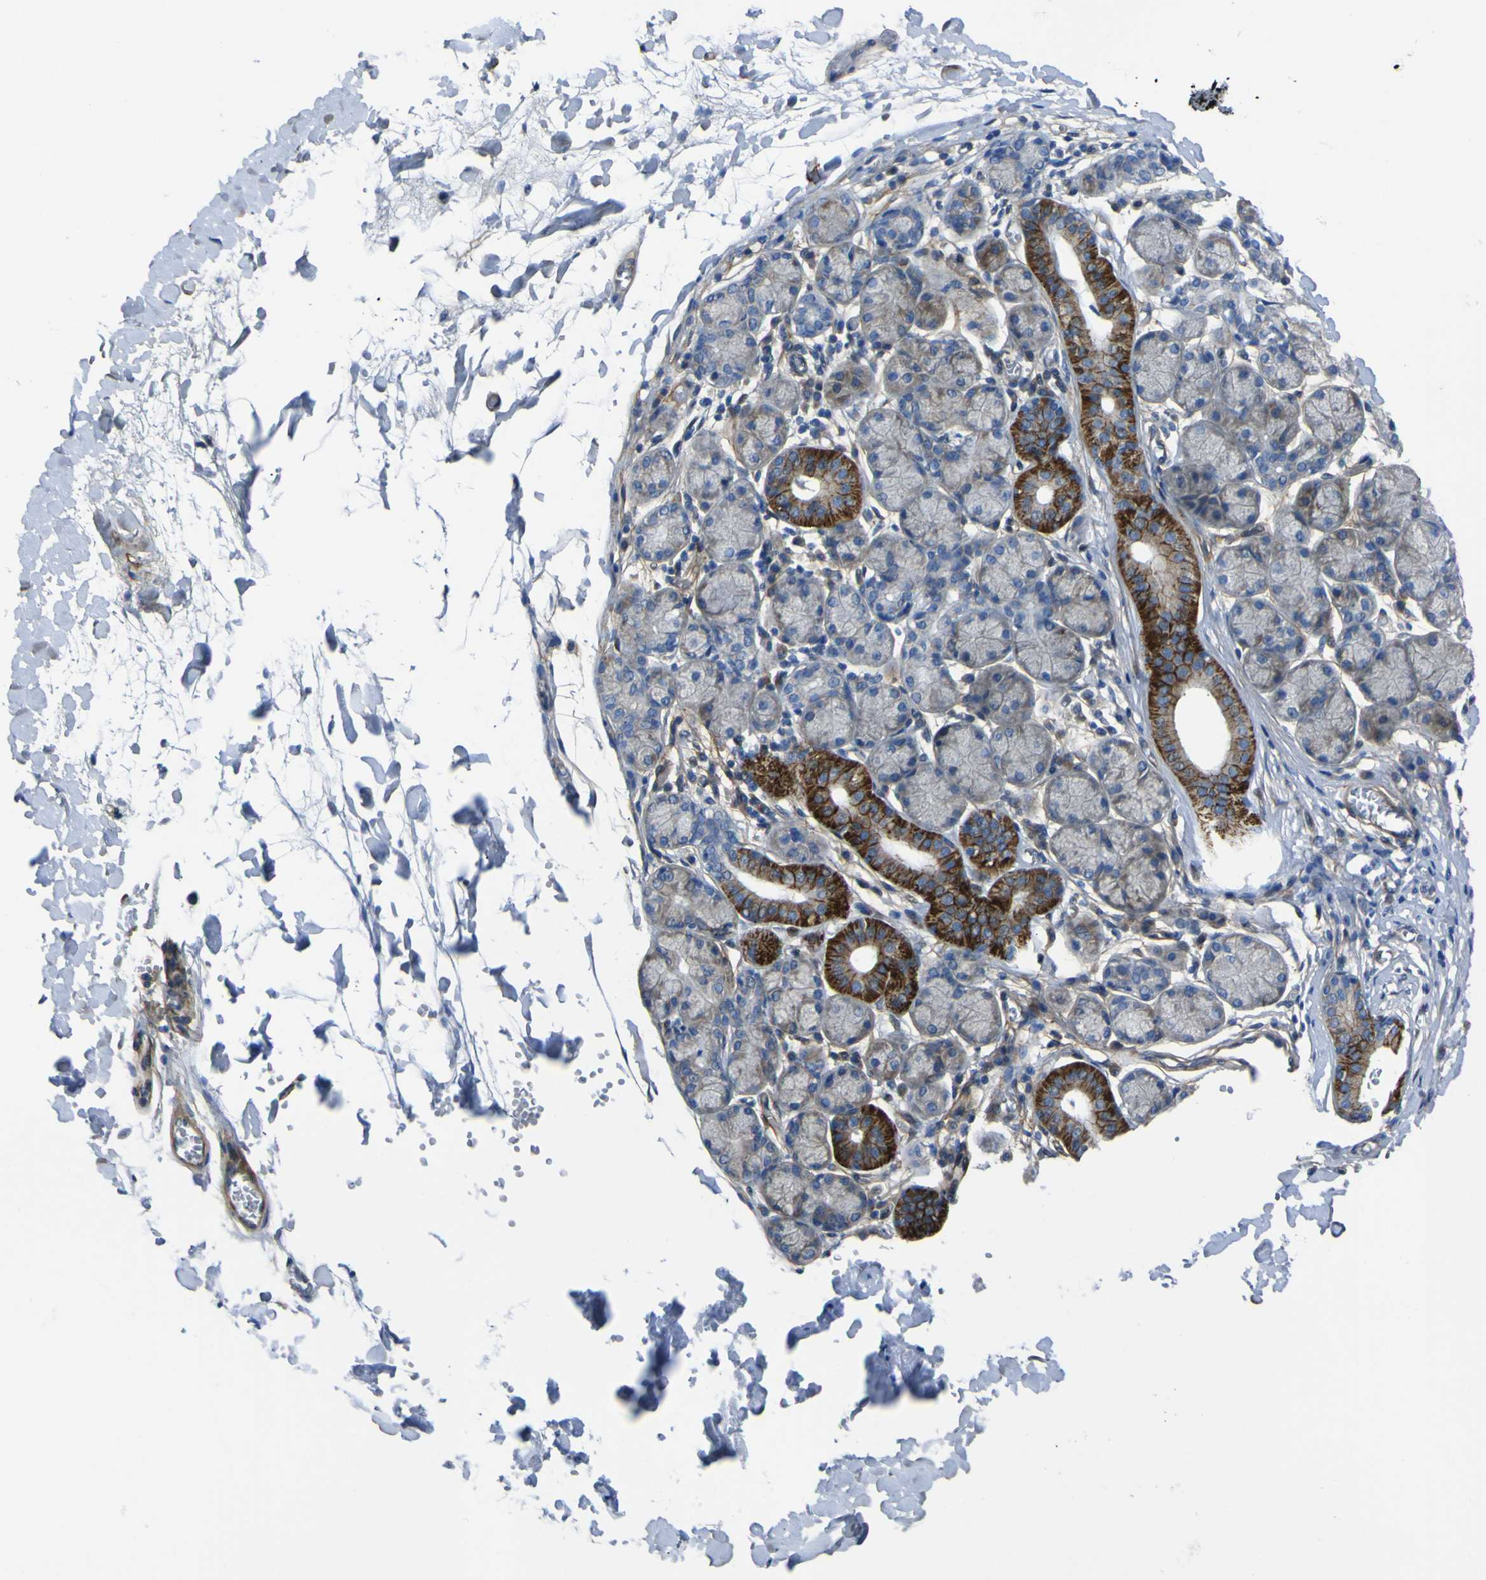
{"staining": {"intensity": "strong", "quantity": "<25%", "location": "cytoplasmic/membranous"}, "tissue": "salivary gland", "cell_type": "Glandular cells", "image_type": "normal", "snomed": [{"axis": "morphology", "description": "Normal tissue, NOS"}, {"axis": "topography", "description": "Salivary gland"}], "caption": "Normal salivary gland was stained to show a protein in brown. There is medium levels of strong cytoplasmic/membranous staining in approximately <25% of glandular cells. (IHC, brightfield microscopy, high magnification).", "gene": "LRRN1", "patient": {"sex": "female", "age": 24}}